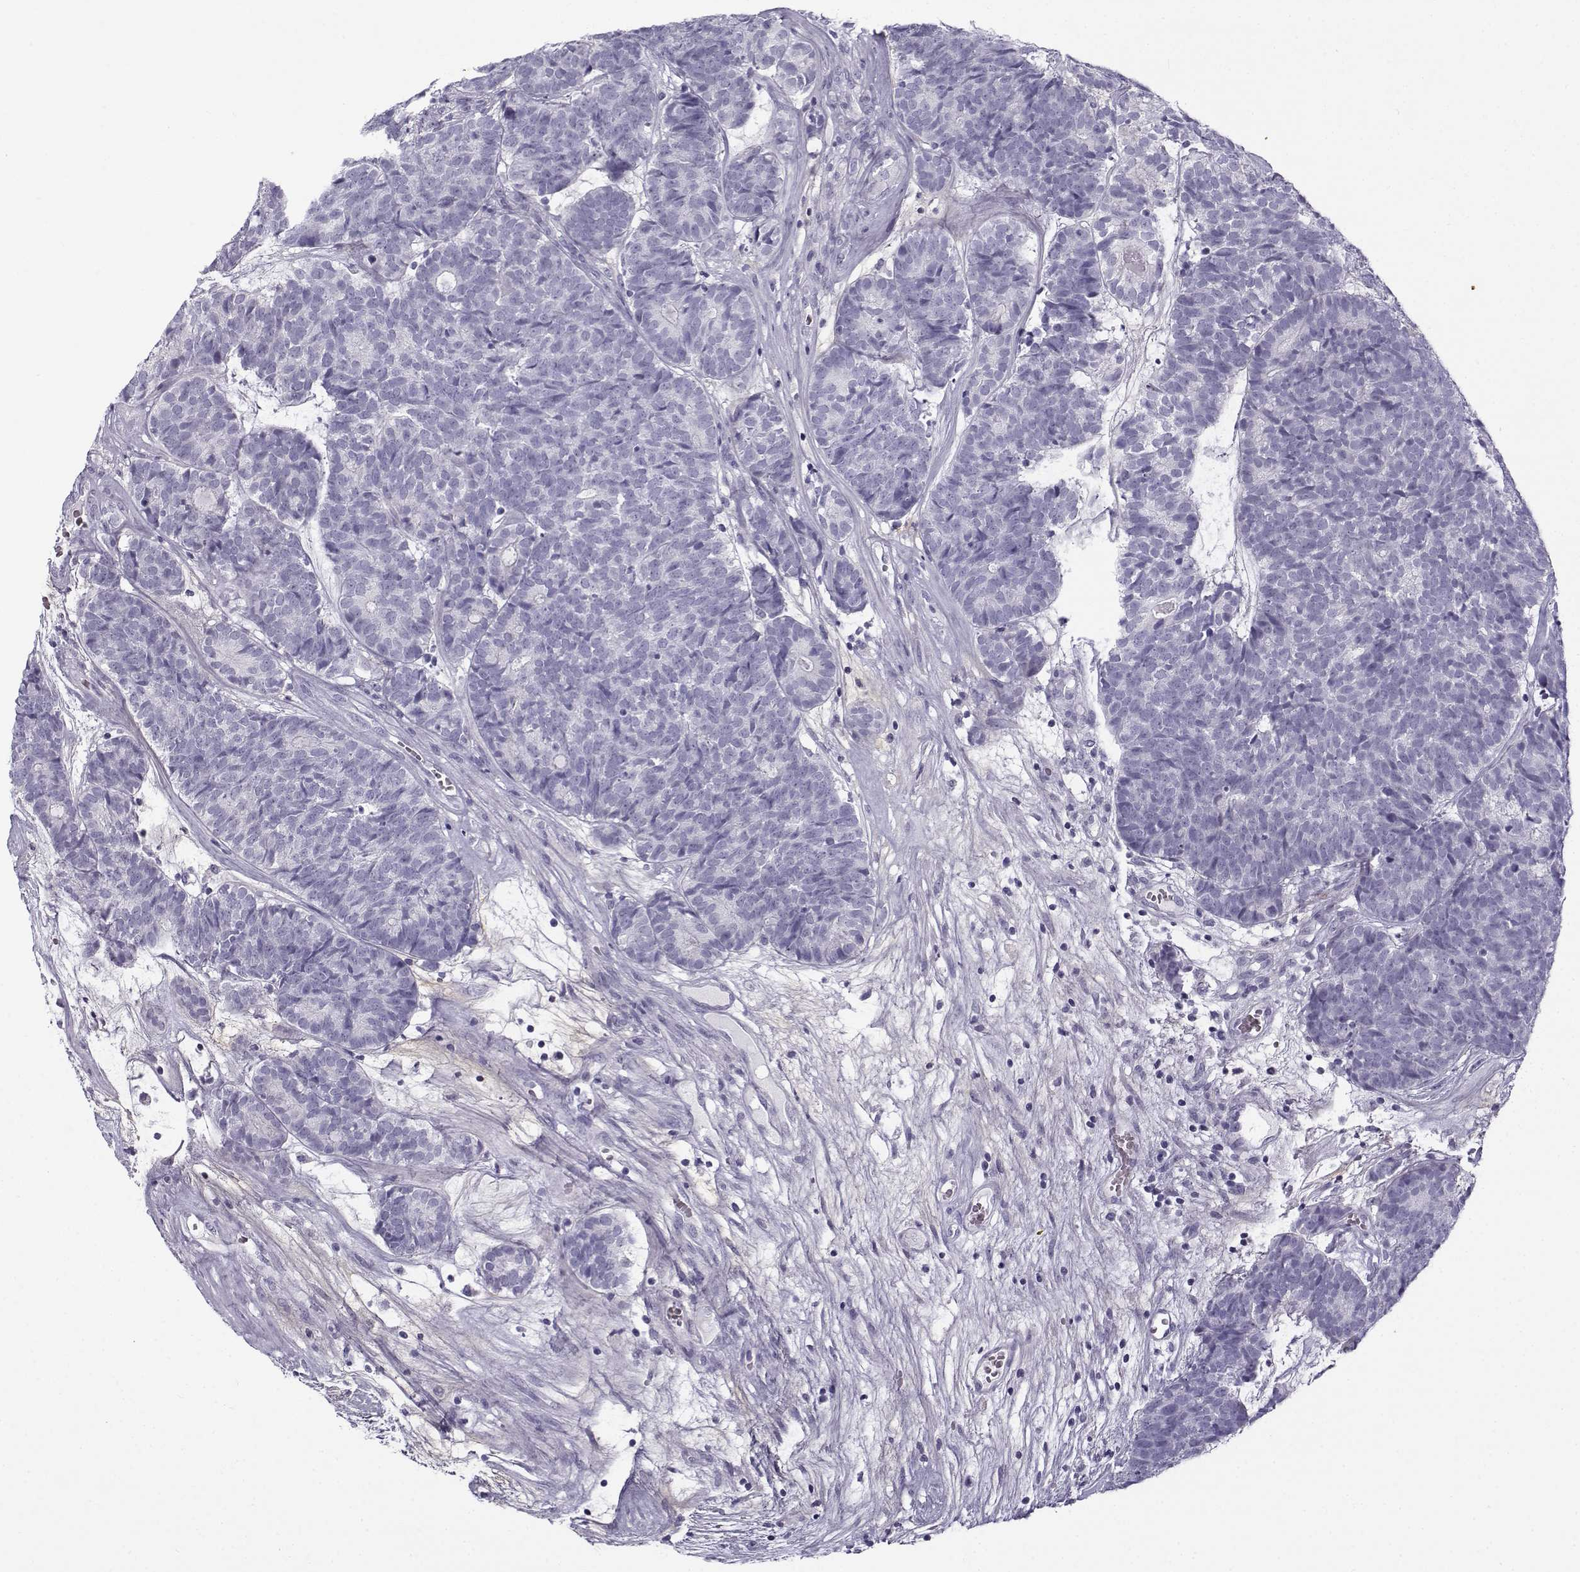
{"staining": {"intensity": "negative", "quantity": "none", "location": "none"}, "tissue": "head and neck cancer", "cell_type": "Tumor cells", "image_type": "cancer", "snomed": [{"axis": "morphology", "description": "Adenocarcinoma, NOS"}, {"axis": "topography", "description": "Head-Neck"}], "caption": "IHC histopathology image of head and neck cancer stained for a protein (brown), which reveals no positivity in tumor cells.", "gene": "GTSF1L", "patient": {"sex": "female", "age": 81}}